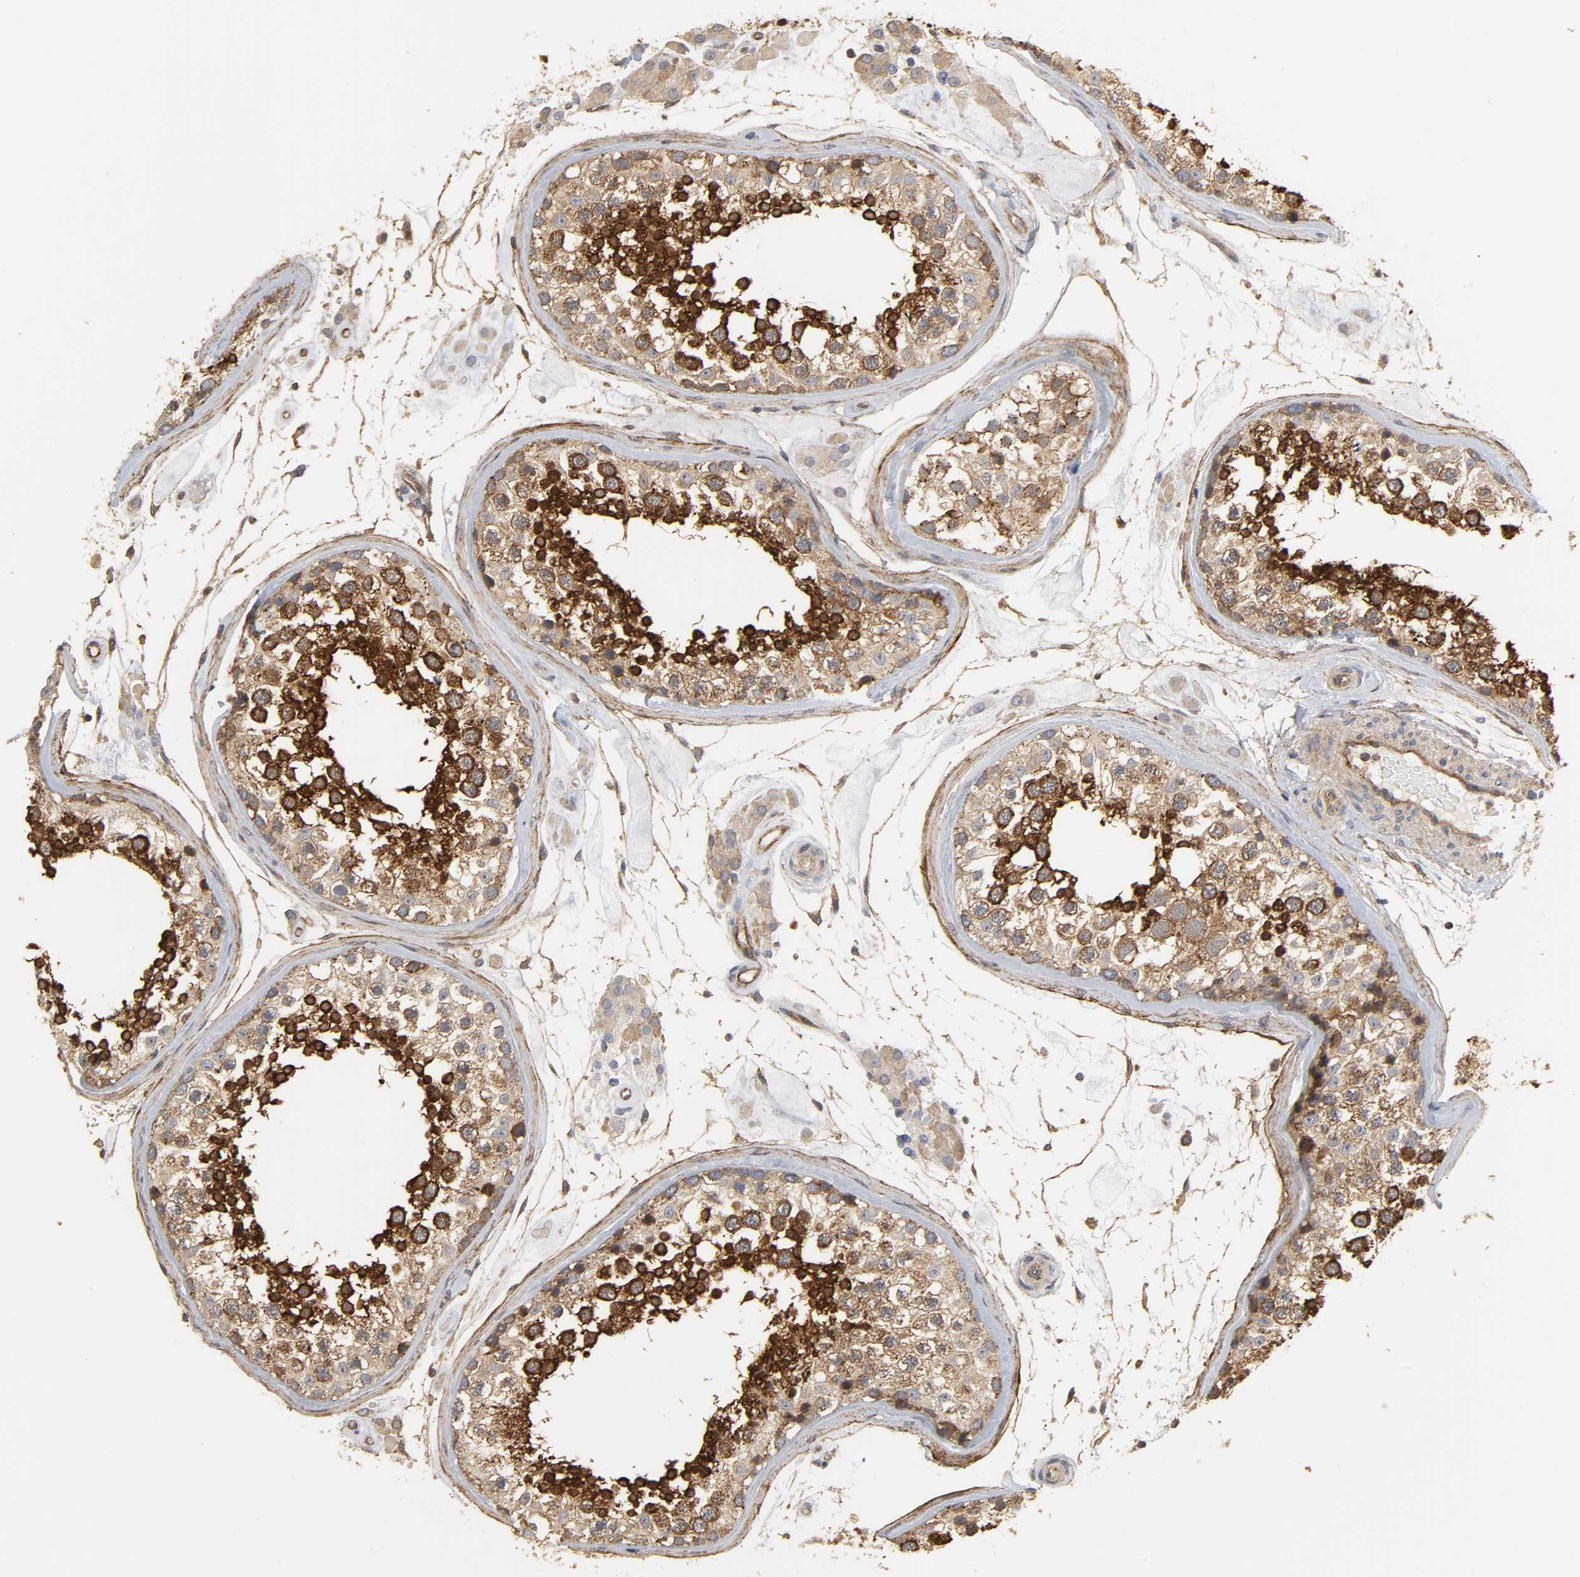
{"staining": {"intensity": "strong", "quantity": ">75%", "location": "cytoplasmic/membranous"}, "tissue": "testis", "cell_type": "Cells in seminiferous ducts", "image_type": "normal", "snomed": [{"axis": "morphology", "description": "Normal tissue, NOS"}, {"axis": "topography", "description": "Testis"}], "caption": "Immunohistochemical staining of unremarkable human testis demonstrates >75% levels of strong cytoplasmic/membranous protein staining in approximately >75% of cells in seminiferous ducts. (DAB = brown stain, brightfield microscopy at high magnification).", "gene": "SH3GLB1", "patient": {"sex": "male", "age": 46}}